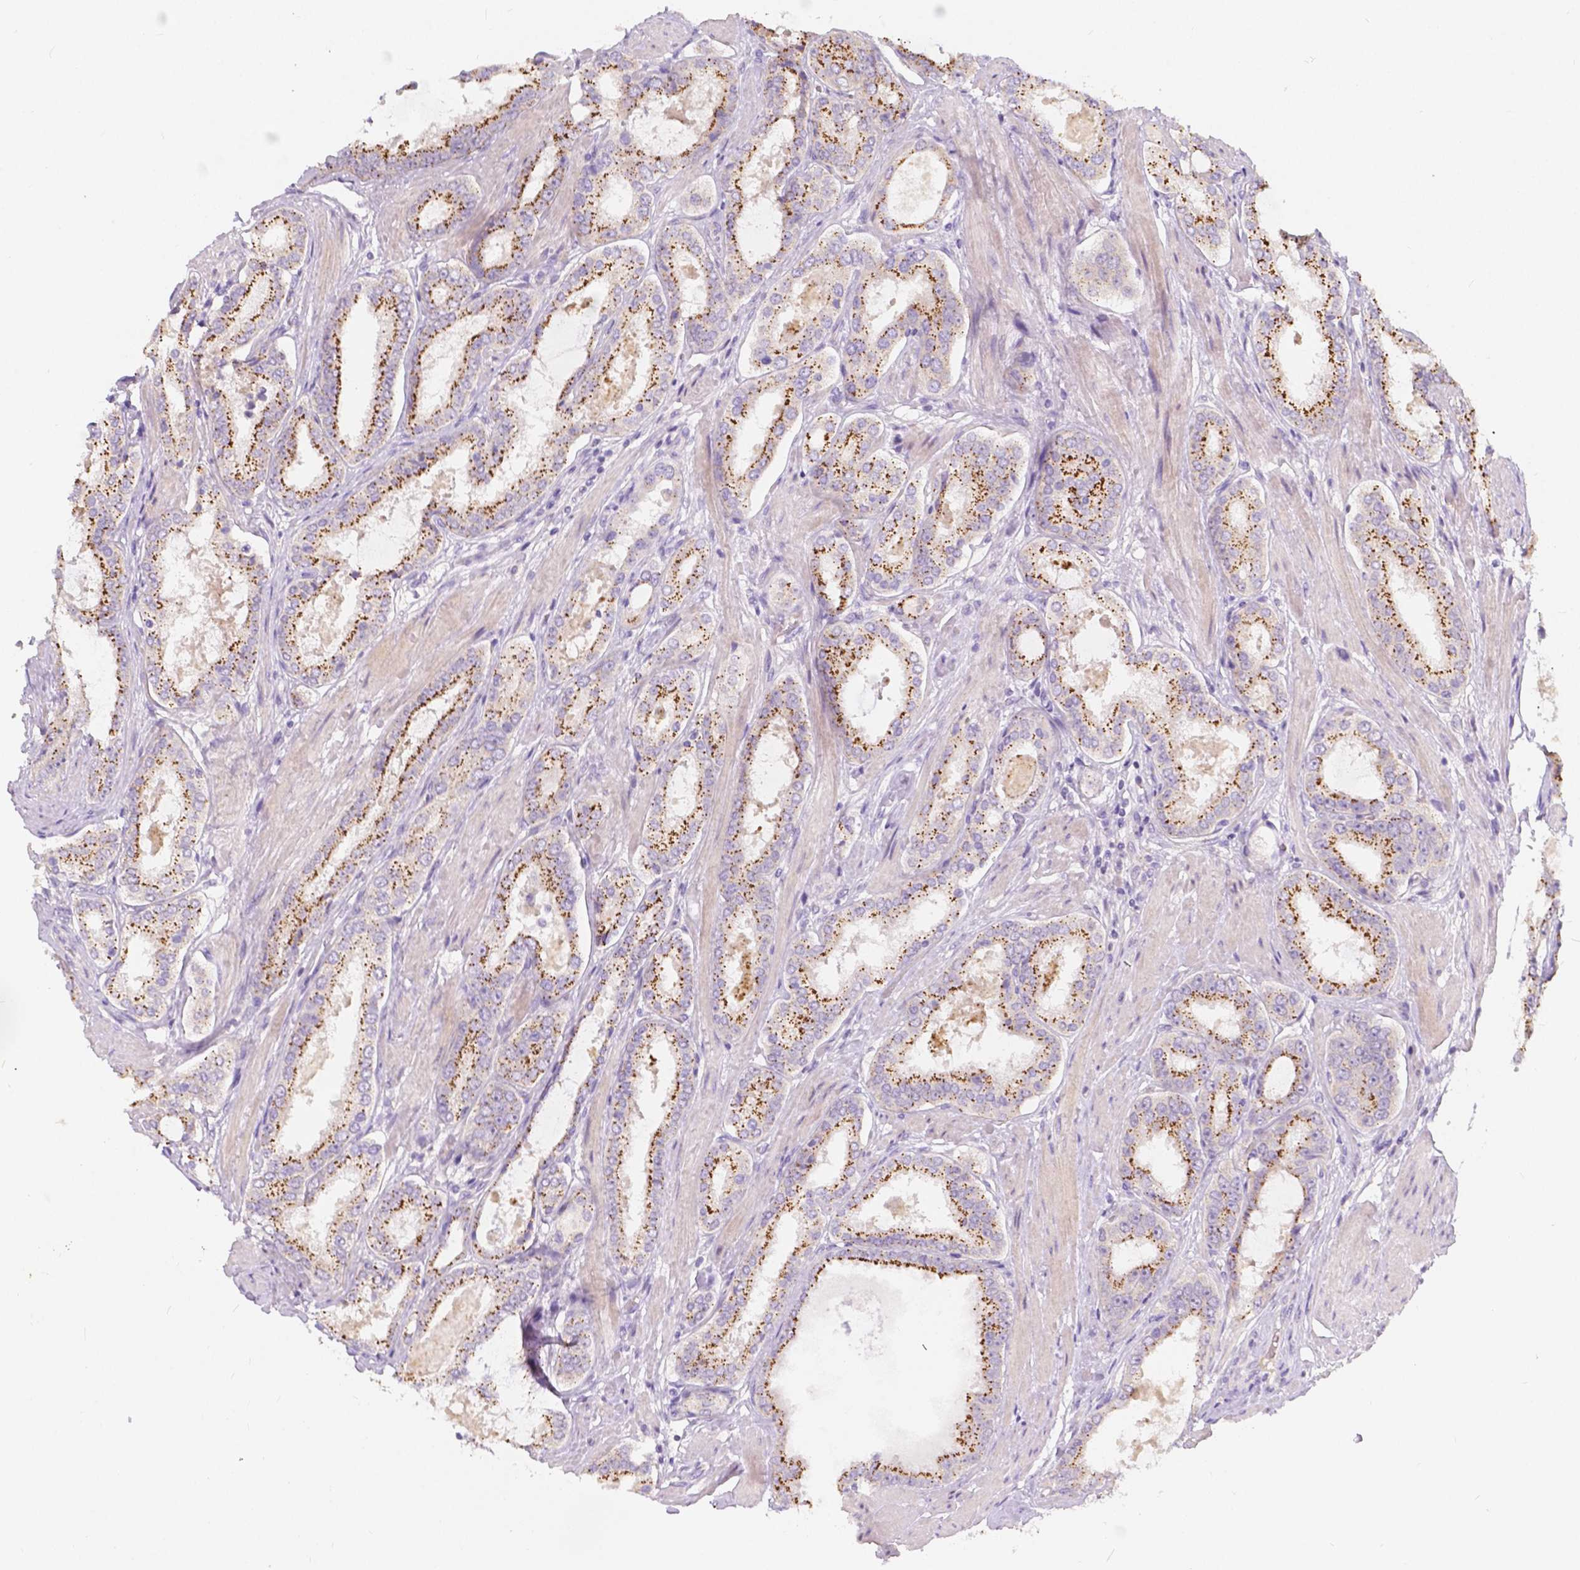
{"staining": {"intensity": "moderate", "quantity": ">75%", "location": "cytoplasmic/membranous"}, "tissue": "prostate cancer", "cell_type": "Tumor cells", "image_type": "cancer", "snomed": [{"axis": "morphology", "description": "Adenocarcinoma, High grade"}, {"axis": "topography", "description": "Prostate"}], "caption": "Human prostate high-grade adenocarcinoma stained with a brown dye exhibits moderate cytoplasmic/membranous positive staining in about >75% of tumor cells.", "gene": "RNF186", "patient": {"sex": "male", "age": 63}}